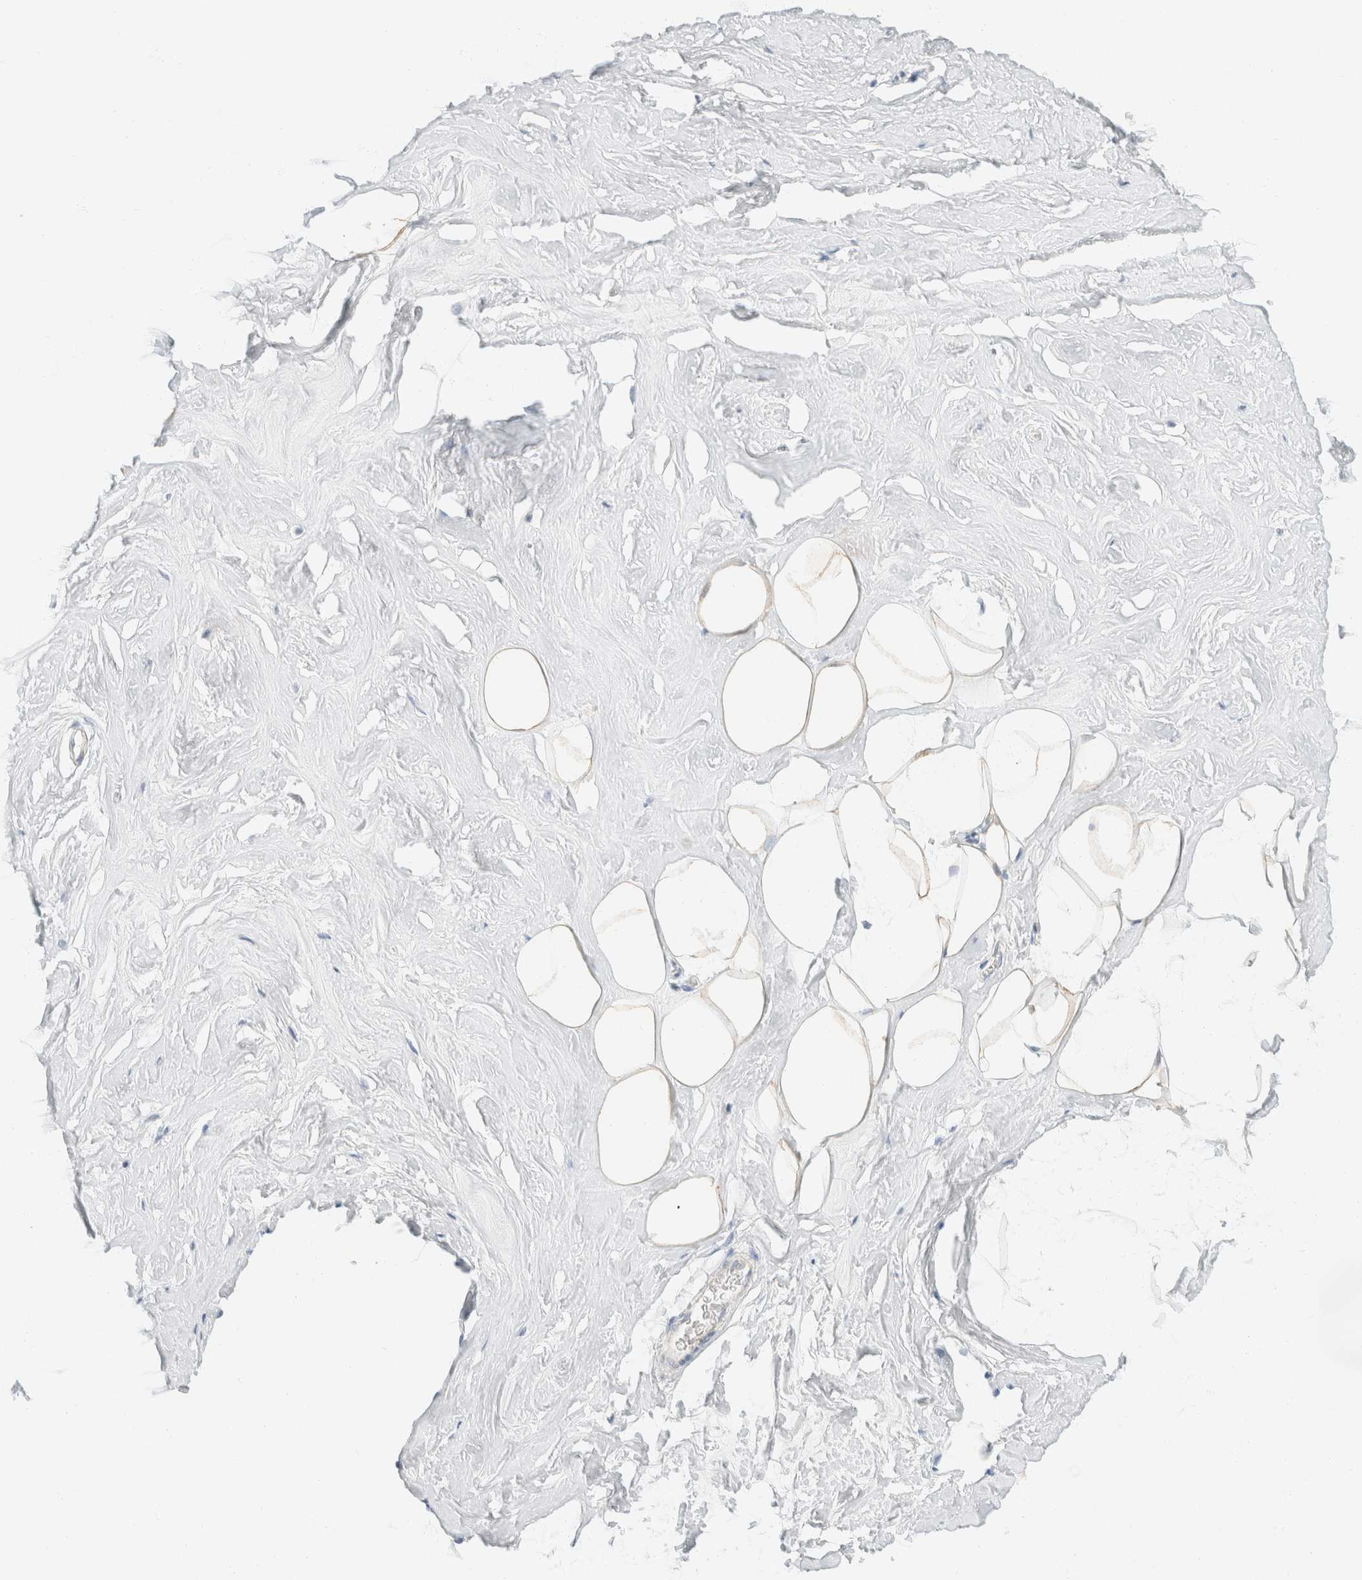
{"staining": {"intensity": "moderate", "quantity": "<25%", "location": "cytoplasmic/membranous"}, "tissue": "adipose tissue", "cell_type": "Adipocytes", "image_type": "normal", "snomed": [{"axis": "morphology", "description": "Normal tissue, NOS"}, {"axis": "morphology", "description": "Fibrosis, NOS"}, {"axis": "topography", "description": "Breast"}, {"axis": "topography", "description": "Adipose tissue"}], "caption": "Moderate cytoplasmic/membranous positivity is identified in about <25% of adipocytes in normal adipose tissue.", "gene": "SH3GLB2", "patient": {"sex": "female", "age": 39}}